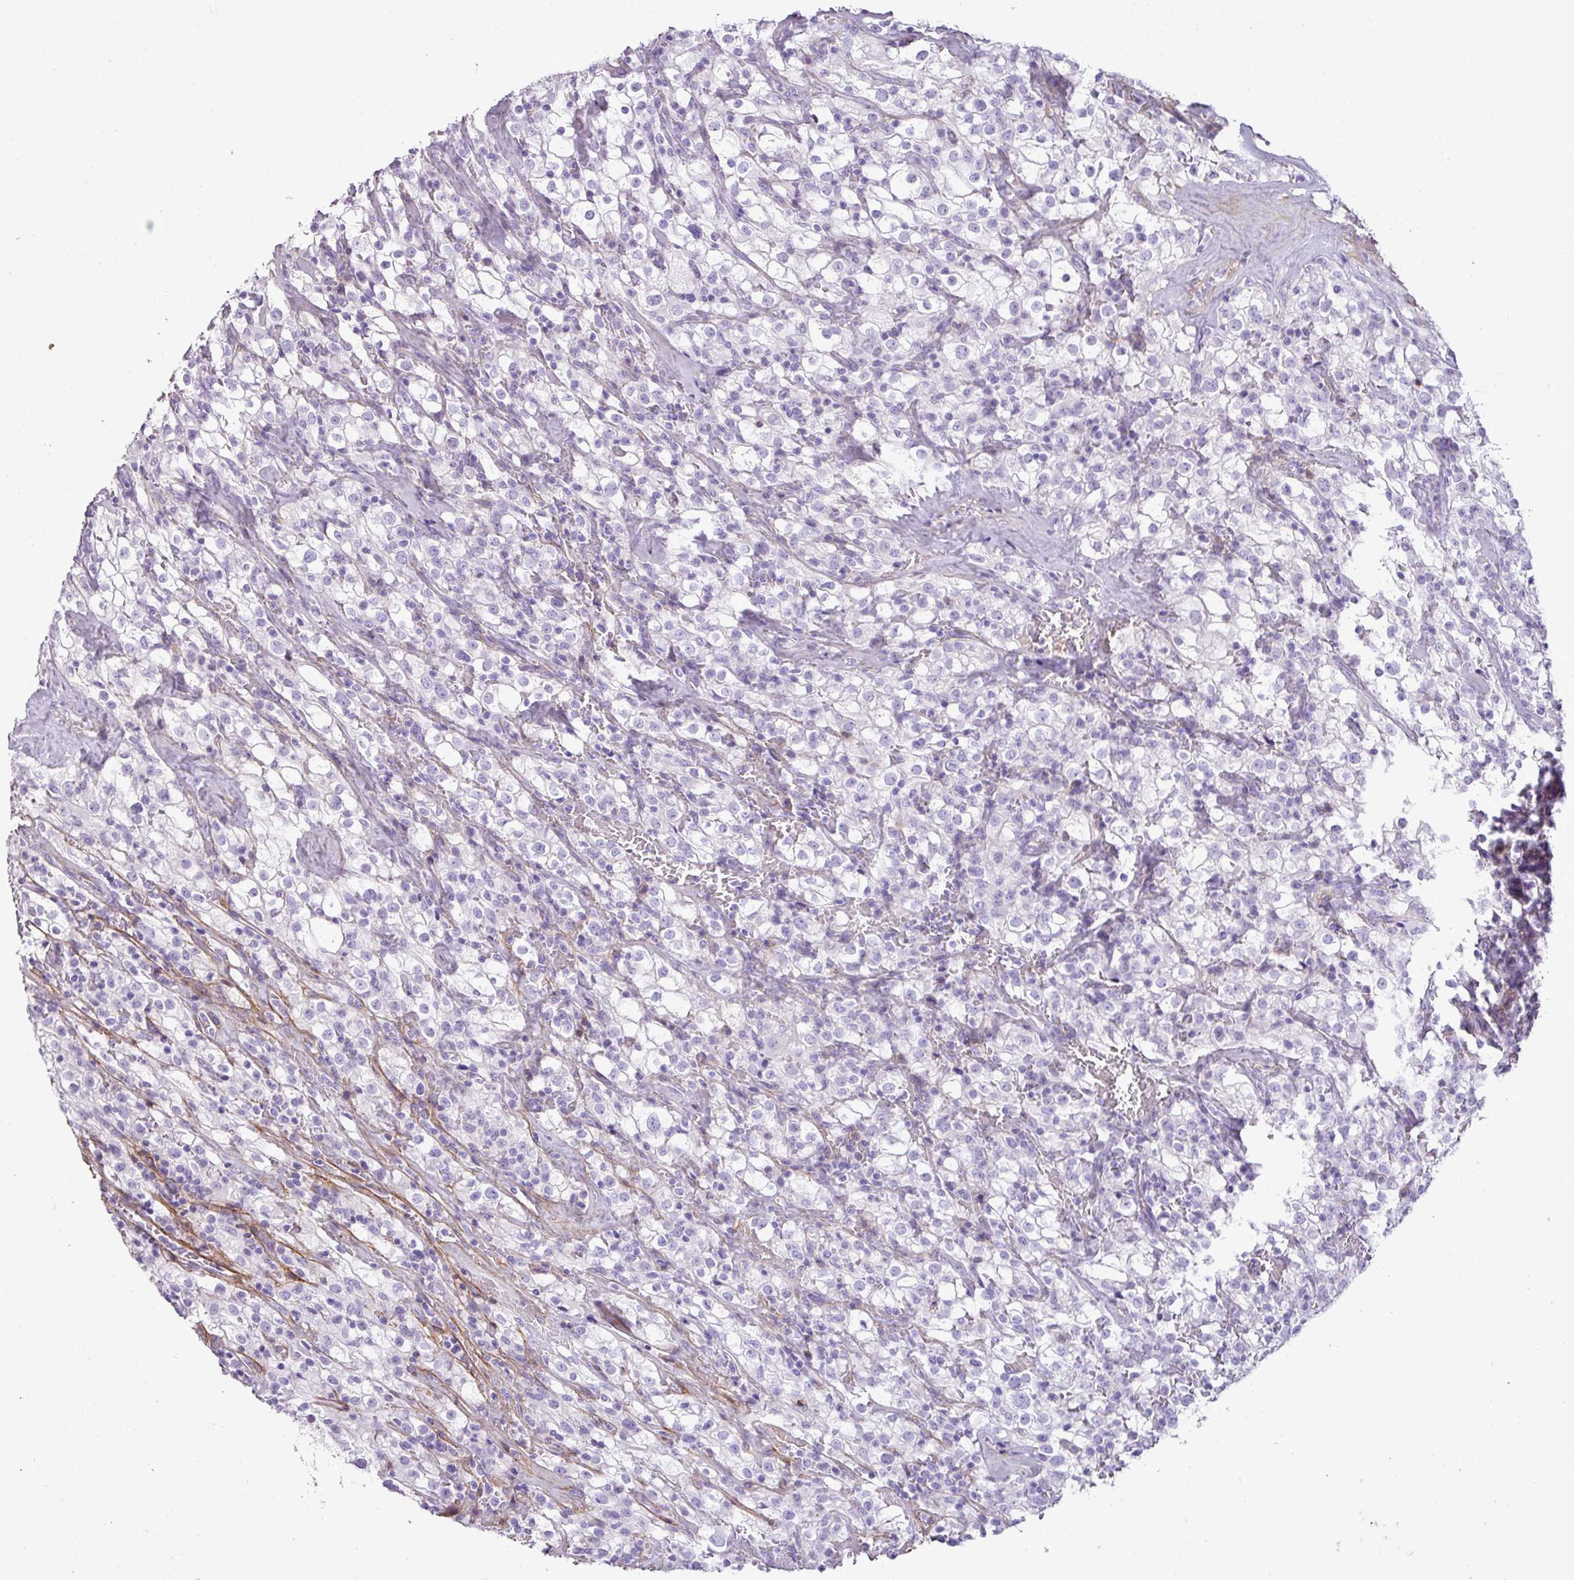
{"staining": {"intensity": "negative", "quantity": "none", "location": "none"}, "tissue": "renal cancer", "cell_type": "Tumor cells", "image_type": "cancer", "snomed": [{"axis": "morphology", "description": "Adenocarcinoma, NOS"}, {"axis": "topography", "description": "Kidney"}], "caption": "High magnification brightfield microscopy of renal cancer stained with DAB (3,3'-diaminobenzidine) (brown) and counterstained with hematoxylin (blue): tumor cells show no significant positivity.", "gene": "PARD6G", "patient": {"sex": "female", "age": 74}}